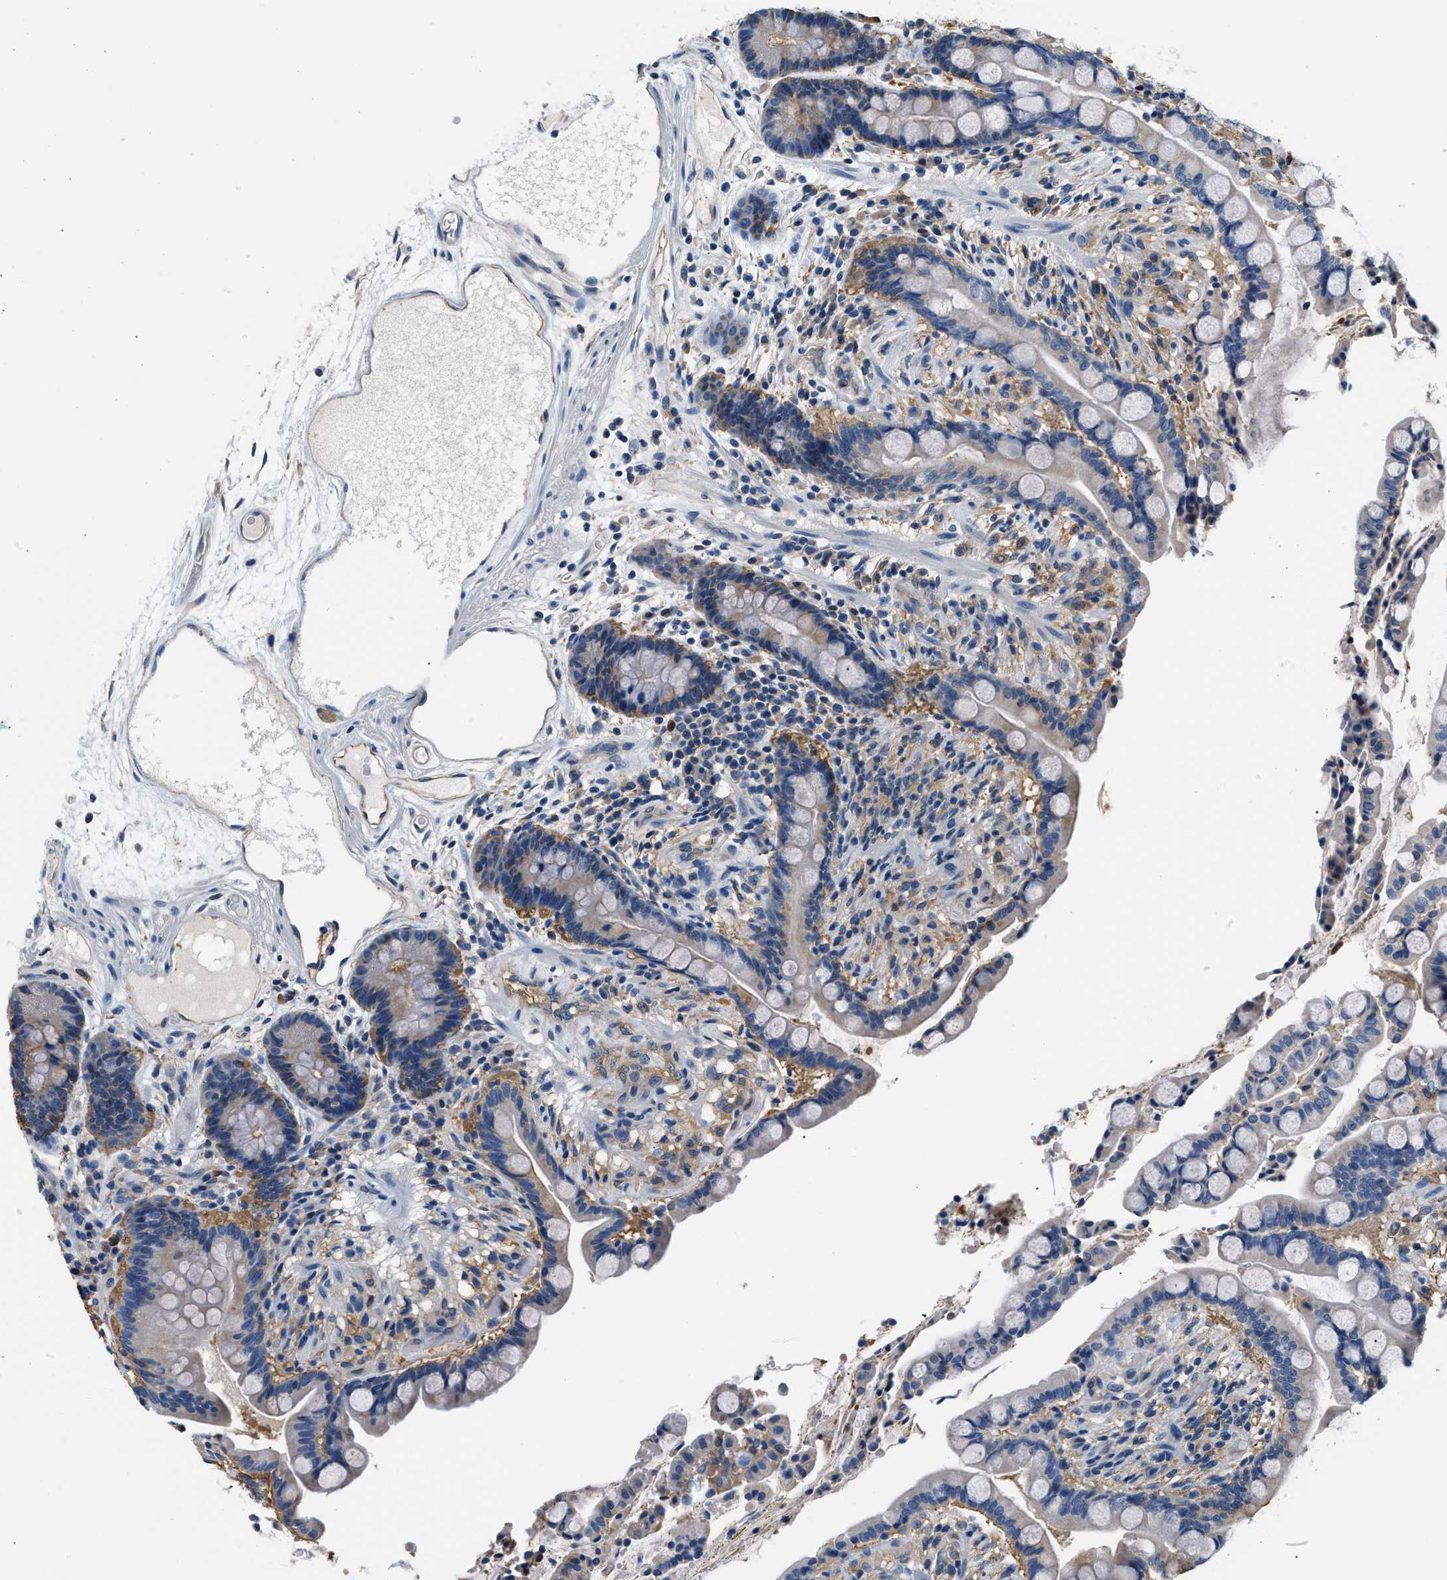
{"staining": {"intensity": "weak", "quantity": ">75%", "location": "cytoplasmic/membranous"}, "tissue": "colon", "cell_type": "Endothelial cells", "image_type": "normal", "snomed": [{"axis": "morphology", "description": "Normal tissue, NOS"}, {"axis": "topography", "description": "Colon"}], "caption": "Colon stained with immunohistochemistry (IHC) demonstrates weak cytoplasmic/membranous expression in approximately >75% of endothelial cells. The staining was performed using DAB to visualize the protein expression in brown, while the nuclei were stained in blue with hematoxylin (Magnification: 20x).", "gene": "PPP2R1B", "patient": {"sex": "male", "age": 73}}